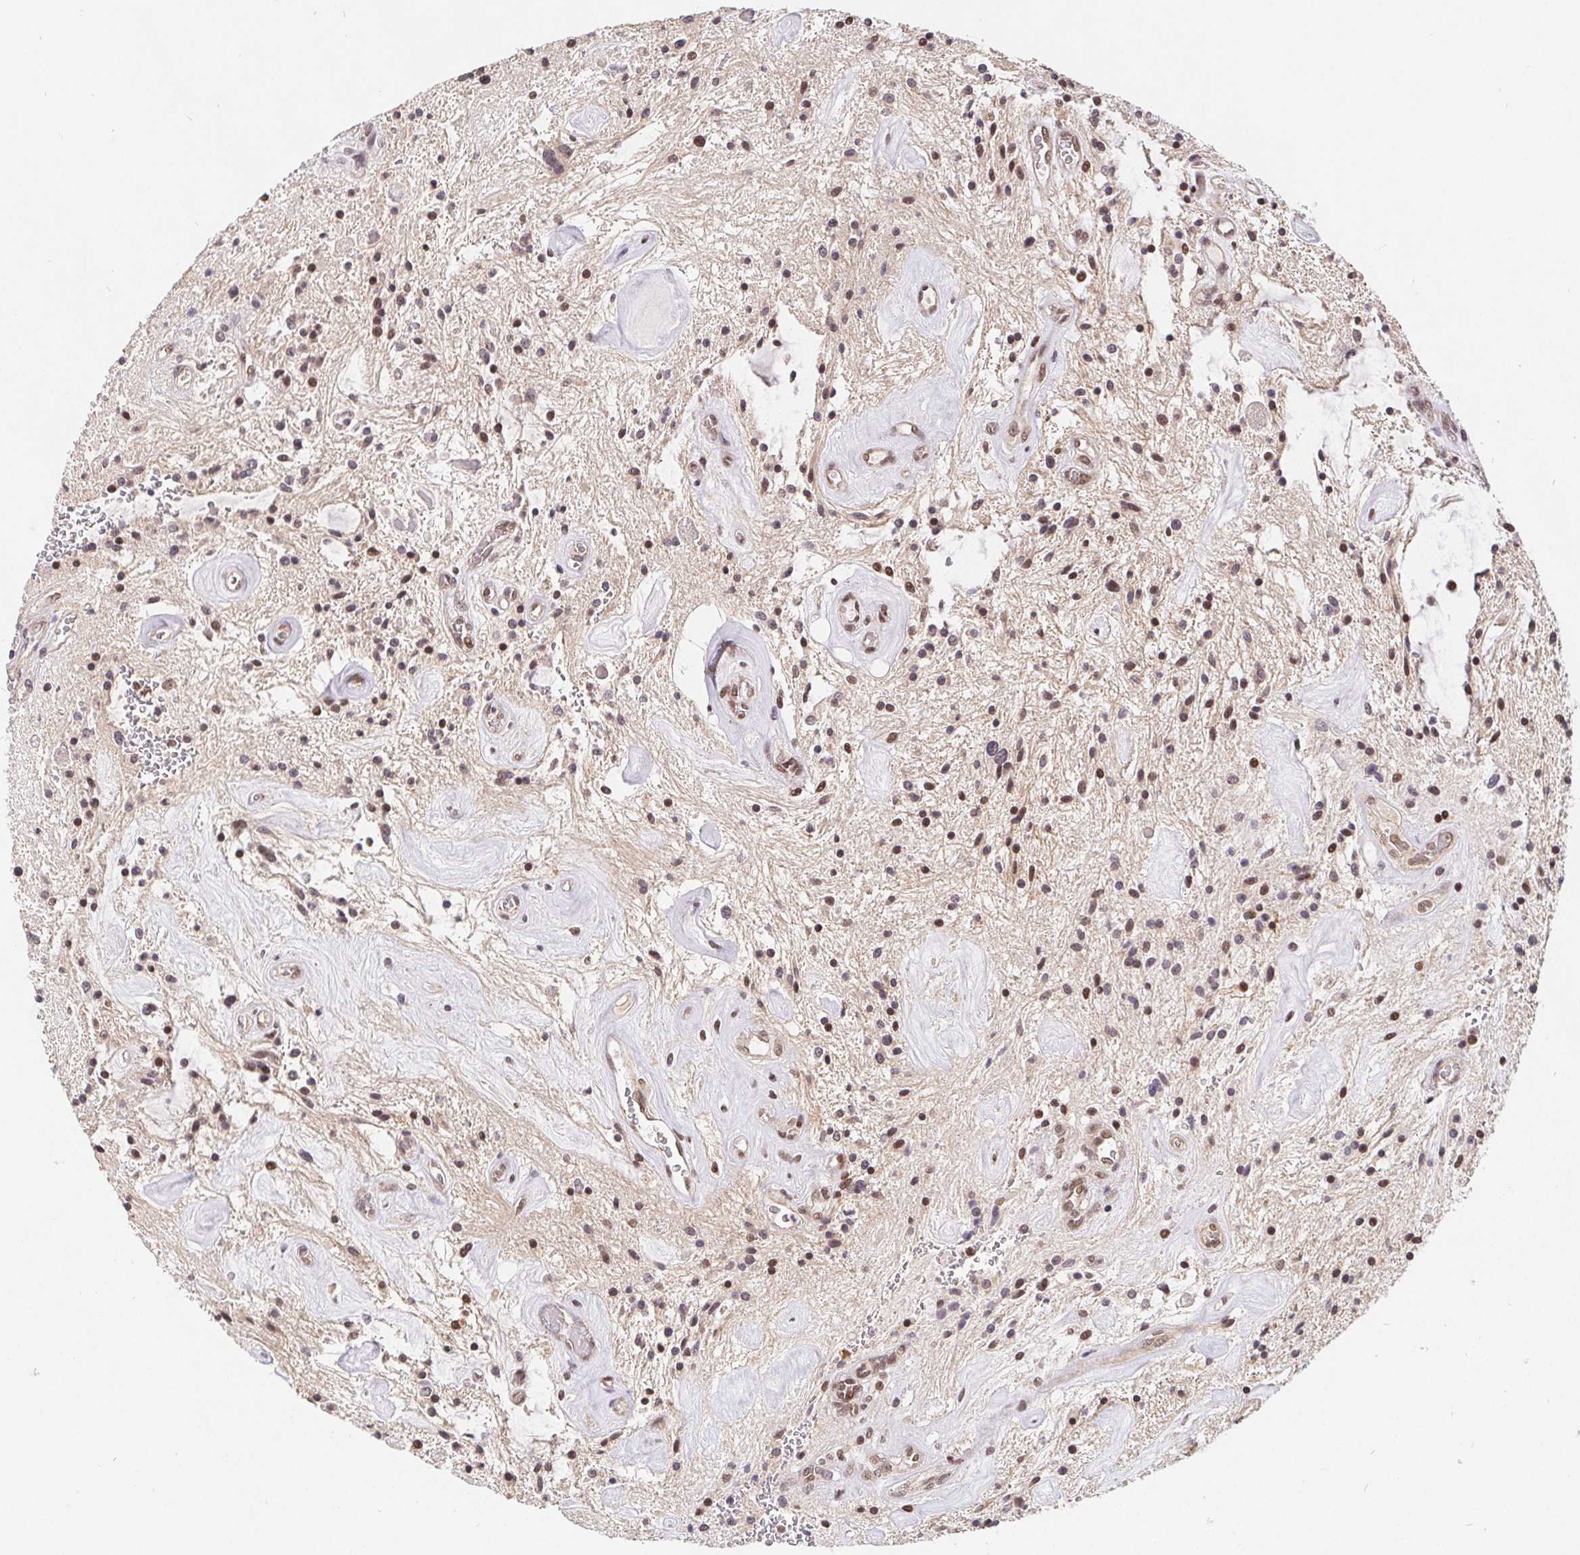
{"staining": {"intensity": "weak", "quantity": "25%-75%", "location": "nuclear"}, "tissue": "glioma", "cell_type": "Tumor cells", "image_type": "cancer", "snomed": [{"axis": "morphology", "description": "Glioma, malignant, Low grade"}, {"axis": "topography", "description": "Cerebellum"}], "caption": "Malignant glioma (low-grade) stained with a brown dye shows weak nuclear positive positivity in about 25%-75% of tumor cells.", "gene": "POU2F1", "patient": {"sex": "female", "age": 14}}